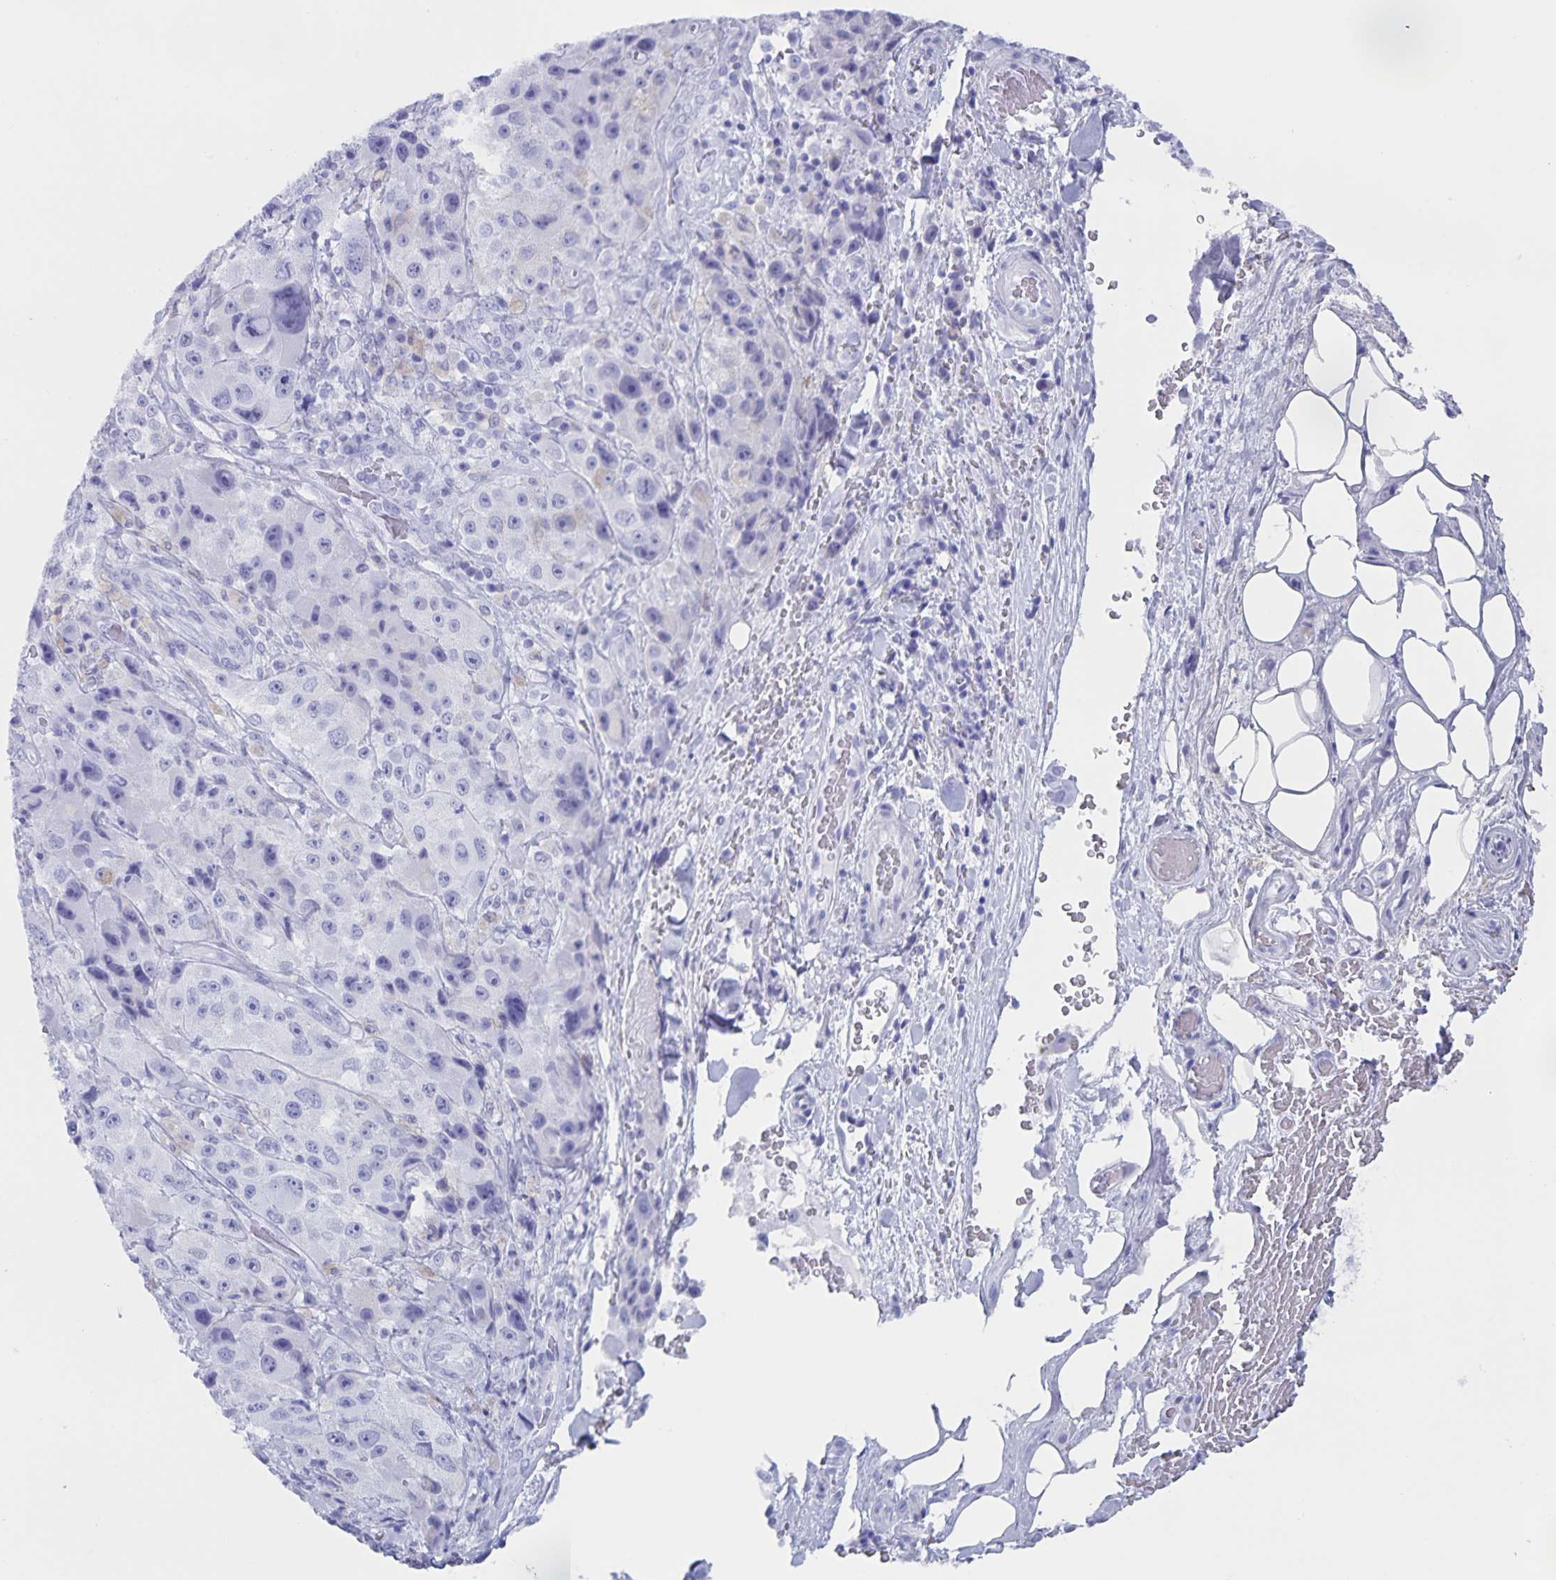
{"staining": {"intensity": "negative", "quantity": "none", "location": "none"}, "tissue": "melanoma", "cell_type": "Tumor cells", "image_type": "cancer", "snomed": [{"axis": "morphology", "description": "Malignant melanoma, Metastatic site"}, {"axis": "topography", "description": "Lymph node"}], "caption": "Photomicrograph shows no protein positivity in tumor cells of melanoma tissue. (IHC, brightfield microscopy, high magnification).", "gene": "AQP4", "patient": {"sex": "male", "age": 62}}